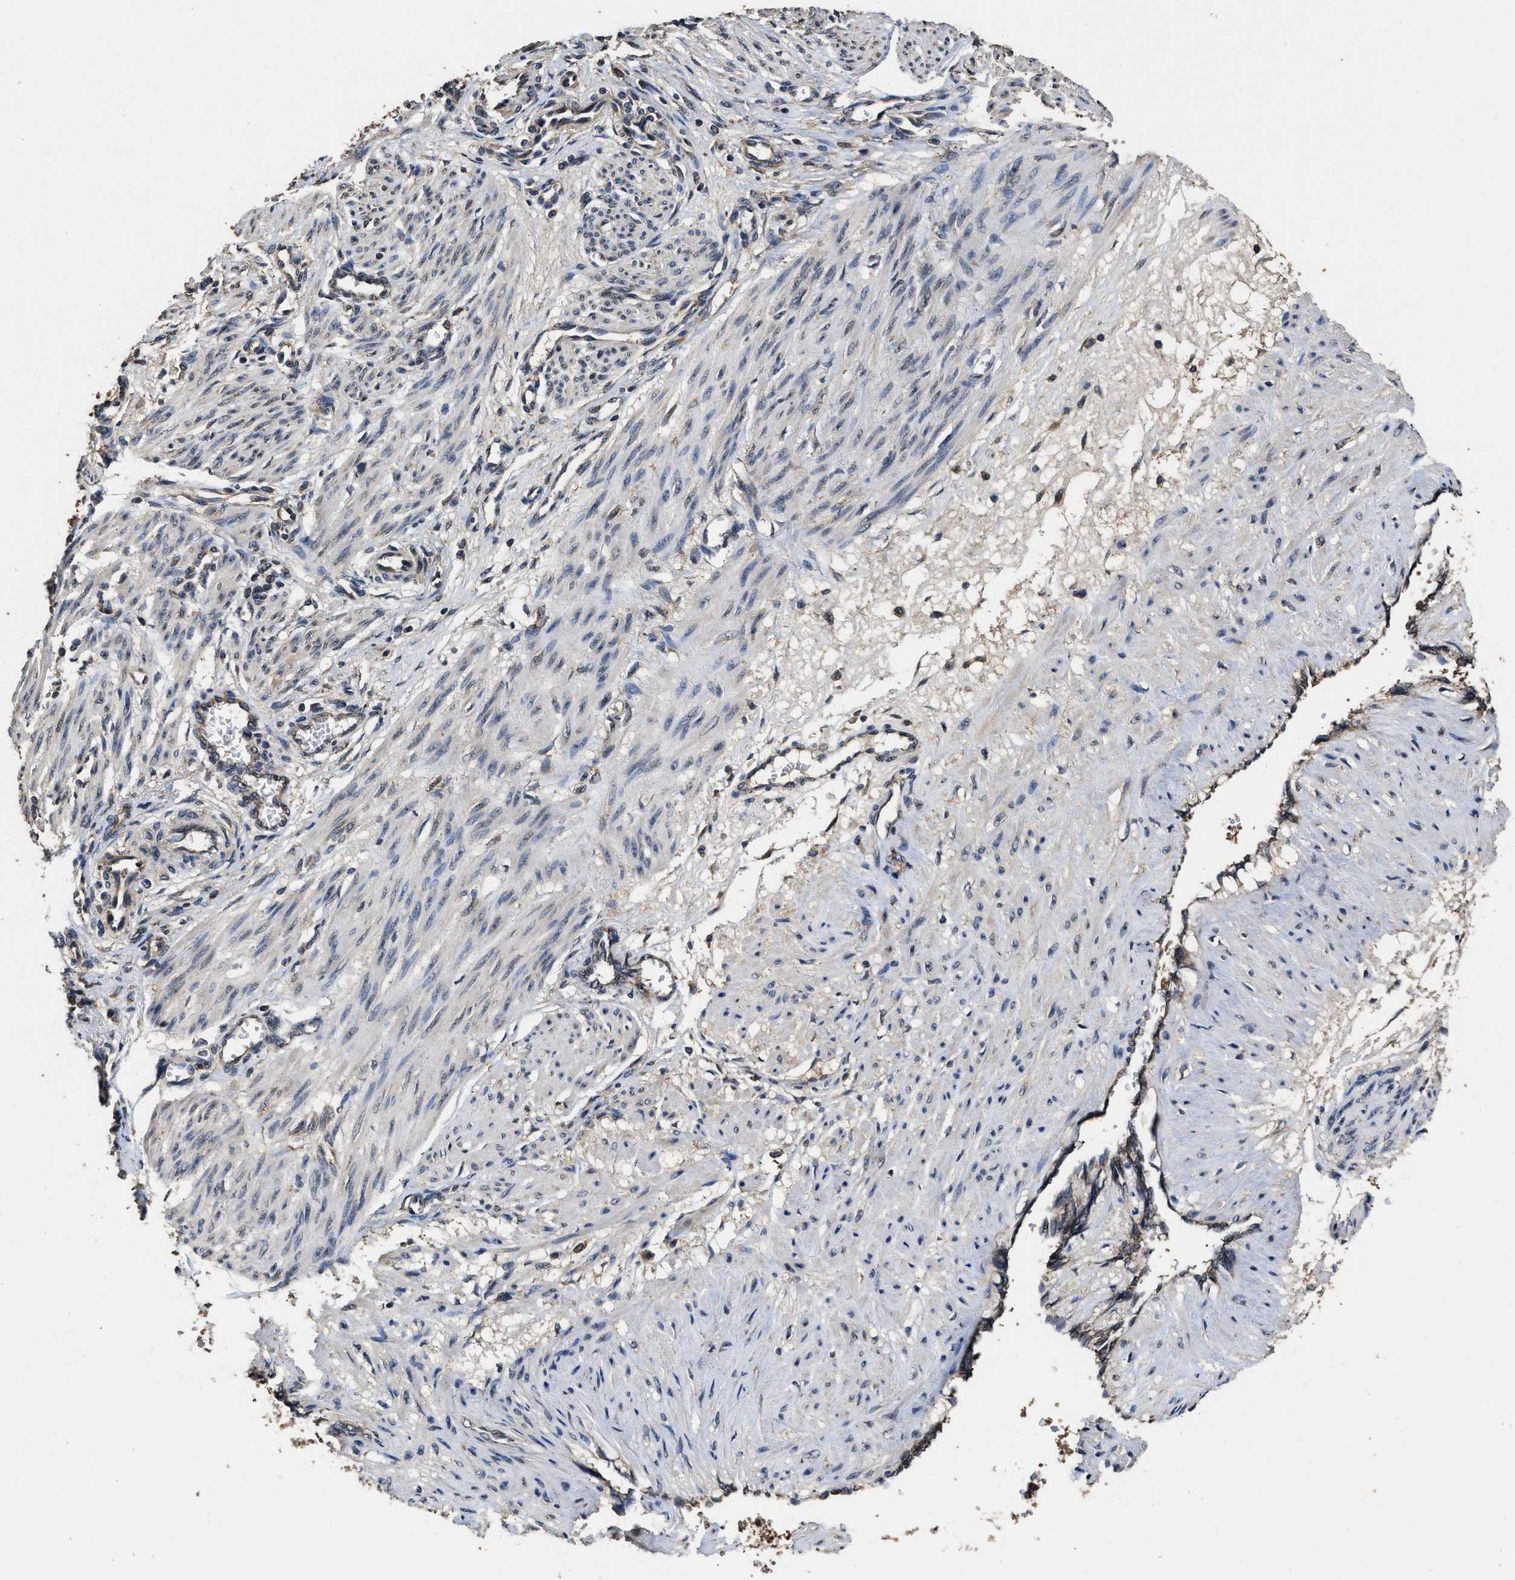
{"staining": {"intensity": "negative", "quantity": "none", "location": "none"}, "tissue": "smooth muscle", "cell_type": "Smooth muscle cells", "image_type": "normal", "snomed": [{"axis": "morphology", "description": "Normal tissue, NOS"}, {"axis": "topography", "description": "Endometrium"}], "caption": "Immunohistochemistry micrograph of unremarkable smooth muscle stained for a protein (brown), which exhibits no staining in smooth muscle cells.", "gene": "EBAG9", "patient": {"sex": "female", "age": 33}}